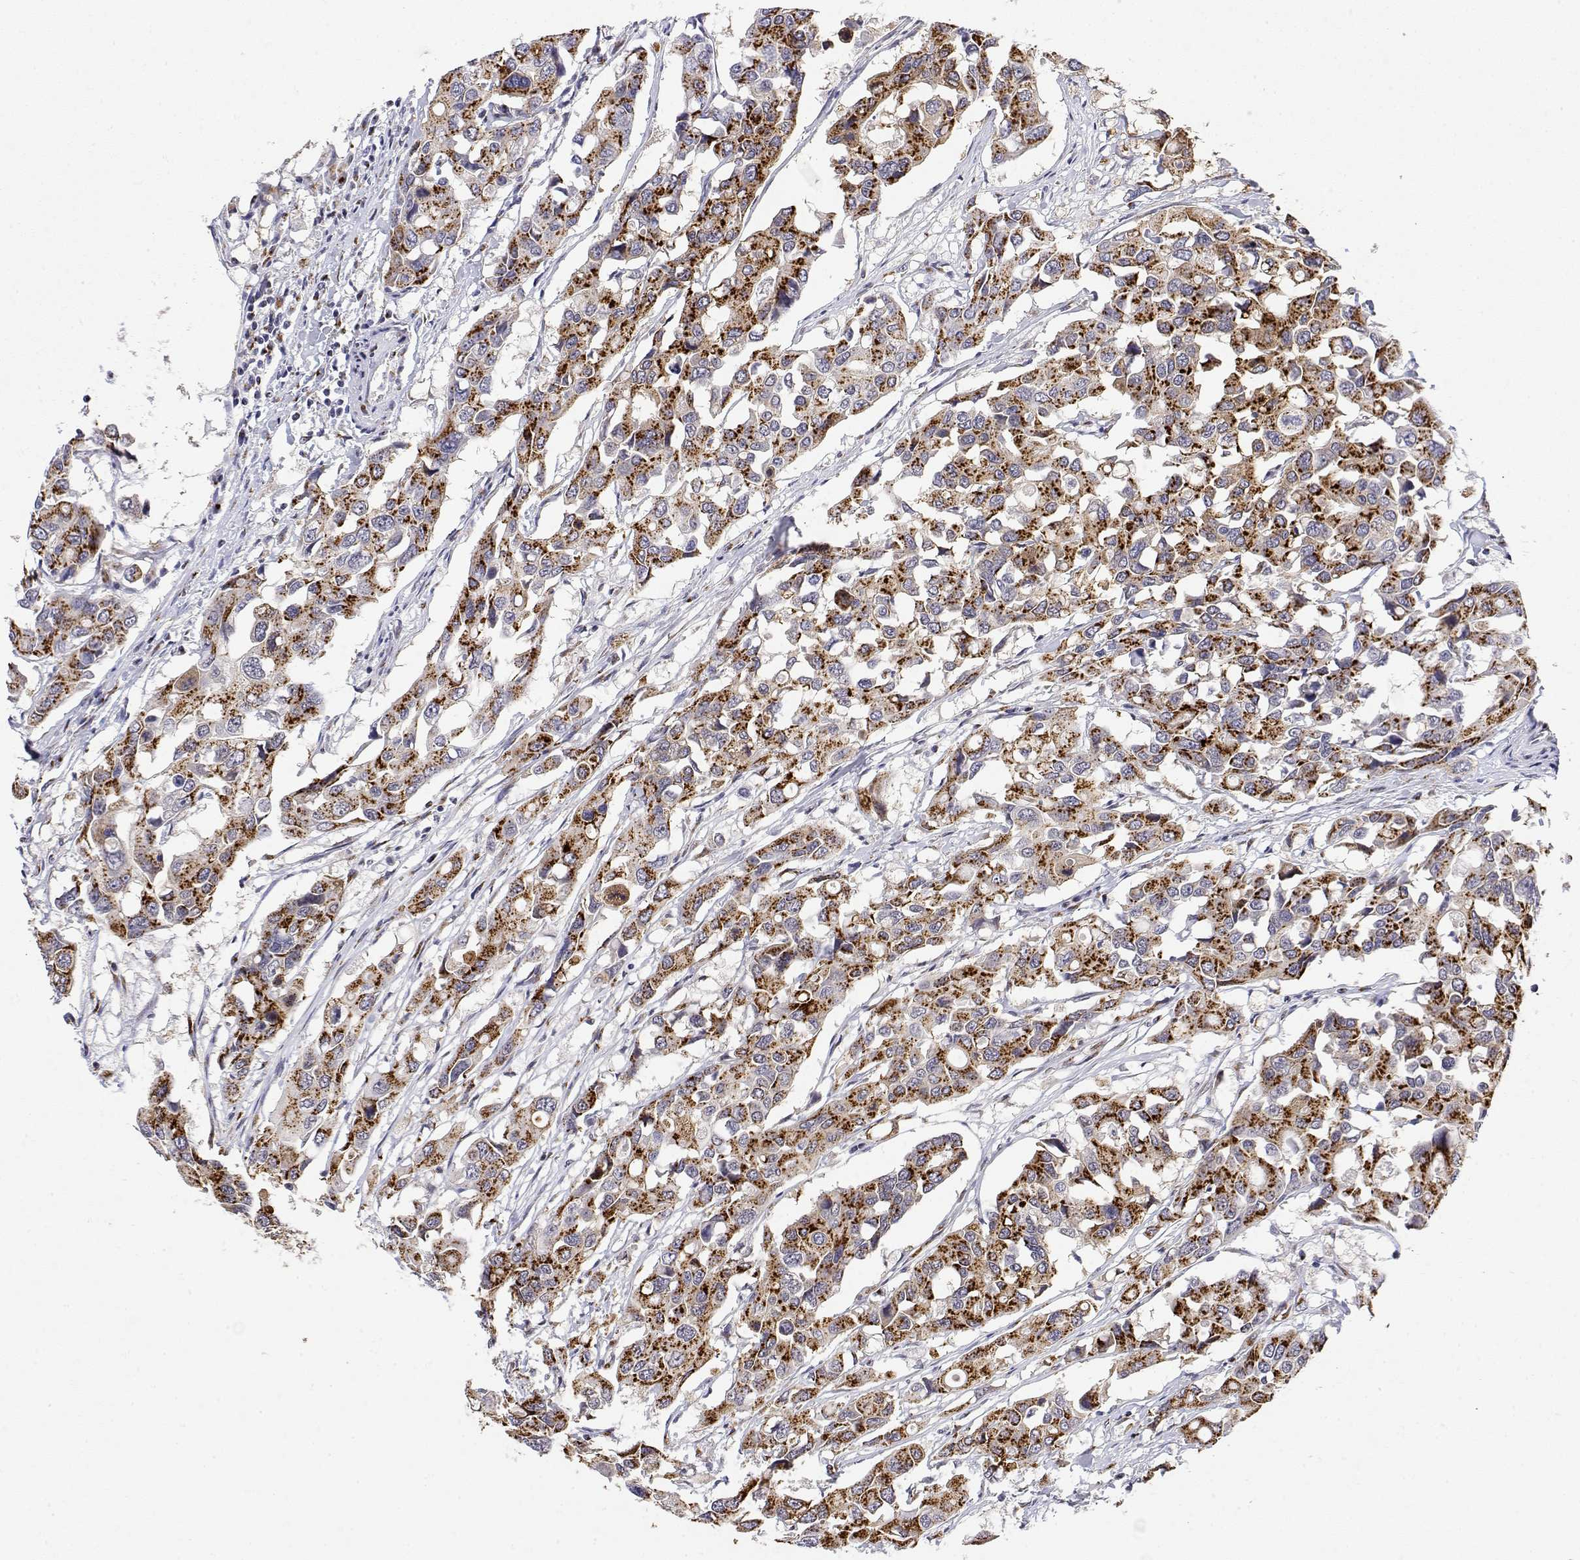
{"staining": {"intensity": "strong", "quantity": "25%-75%", "location": "cytoplasmic/membranous"}, "tissue": "colorectal cancer", "cell_type": "Tumor cells", "image_type": "cancer", "snomed": [{"axis": "morphology", "description": "Adenocarcinoma, NOS"}, {"axis": "topography", "description": "Colon"}], "caption": "Immunohistochemical staining of colorectal cancer shows high levels of strong cytoplasmic/membranous staining in about 25%-75% of tumor cells.", "gene": "YIPF3", "patient": {"sex": "male", "age": 77}}